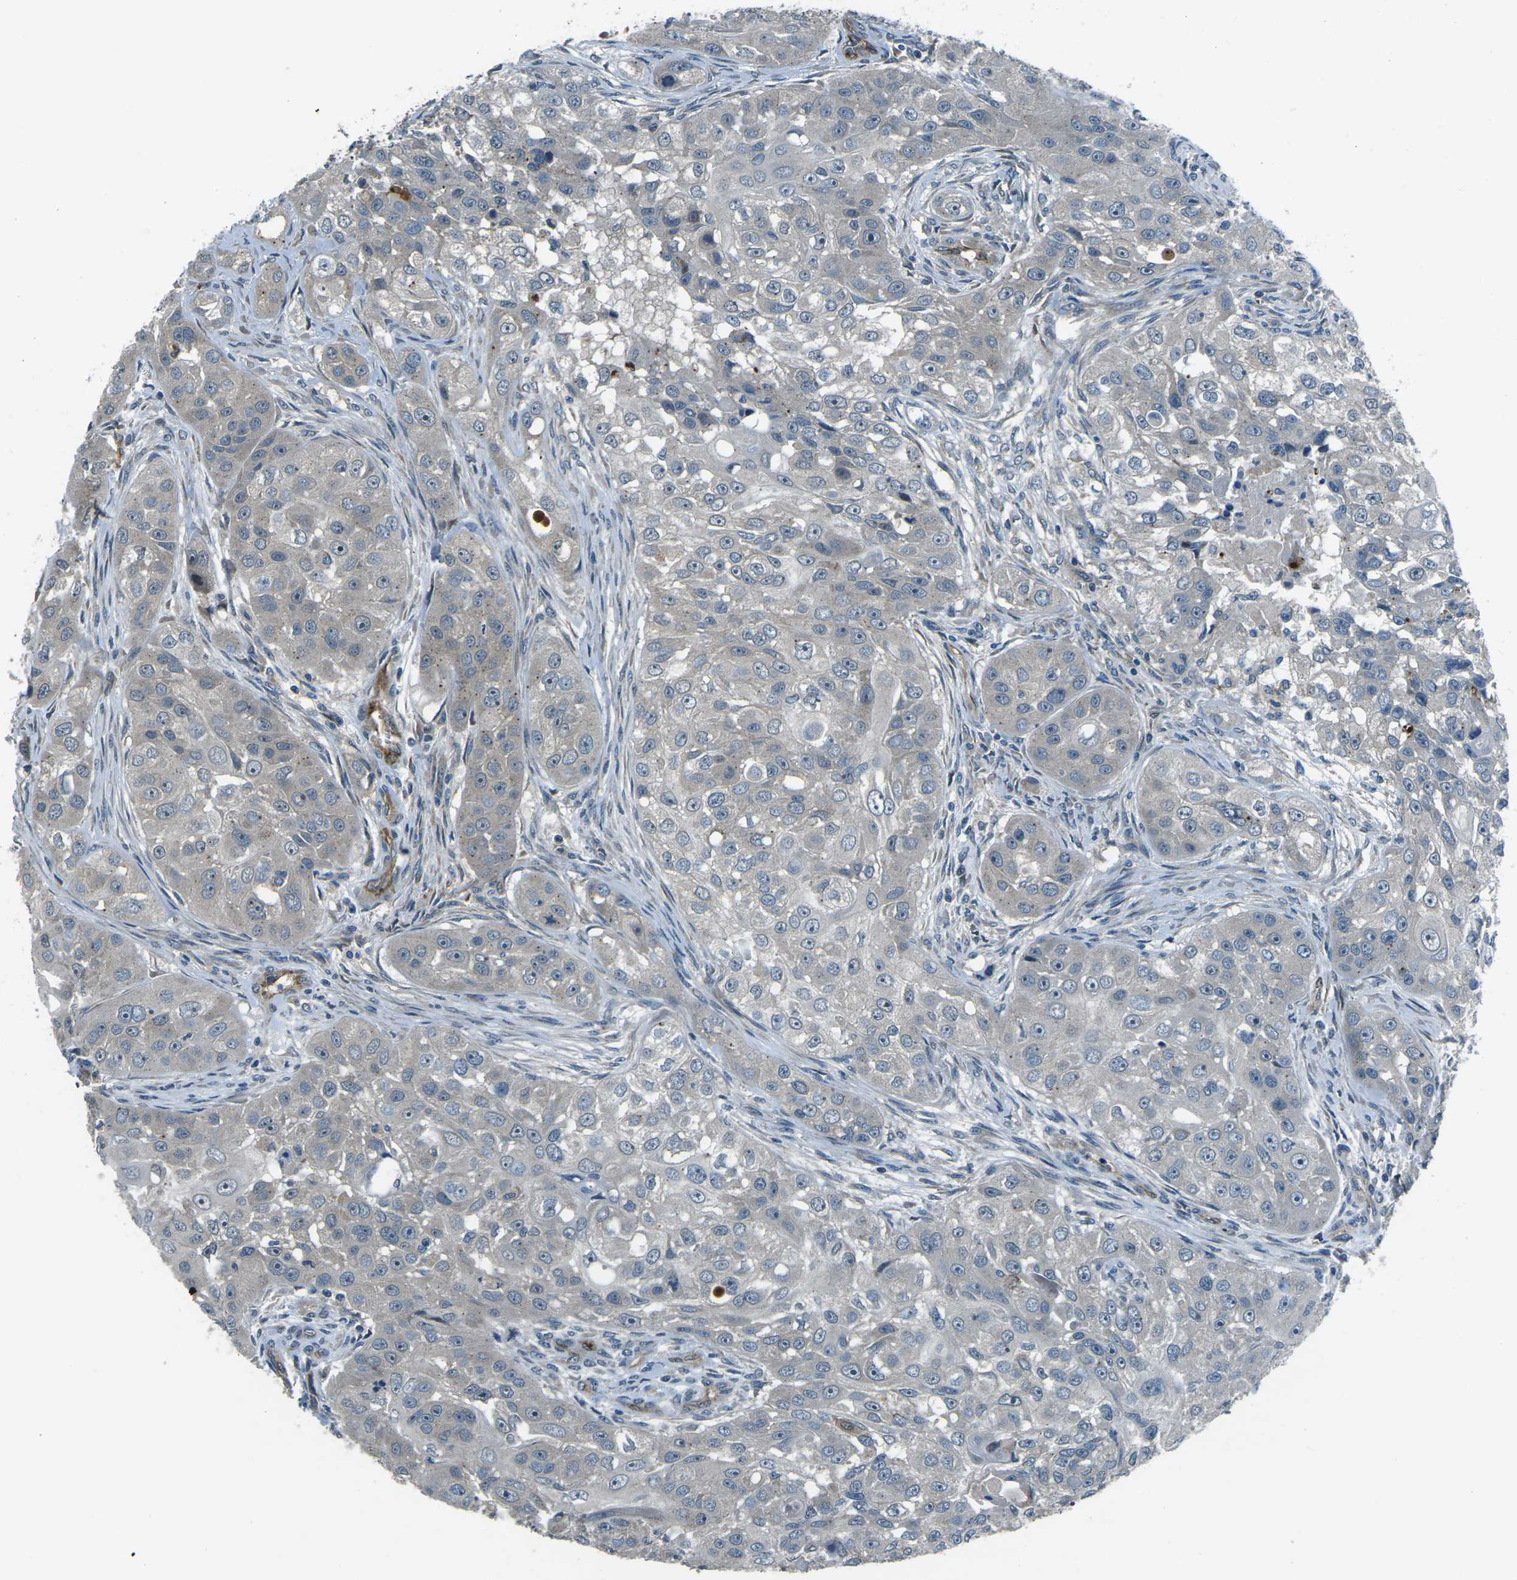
{"staining": {"intensity": "weak", "quantity": "<25%", "location": "cytoplasmic/membranous"}, "tissue": "head and neck cancer", "cell_type": "Tumor cells", "image_type": "cancer", "snomed": [{"axis": "morphology", "description": "Normal tissue, NOS"}, {"axis": "morphology", "description": "Squamous cell carcinoma, NOS"}, {"axis": "topography", "description": "Skeletal muscle"}, {"axis": "topography", "description": "Head-Neck"}], "caption": "High magnification brightfield microscopy of squamous cell carcinoma (head and neck) stained with DAB (3,3'-diaminobenzidine) (brown) and counterstained with hematoxylin (blue): tumor cells show no significant positivity.", "gene": "AFAP1", "patient": {"sex": "male", "age": 51}}